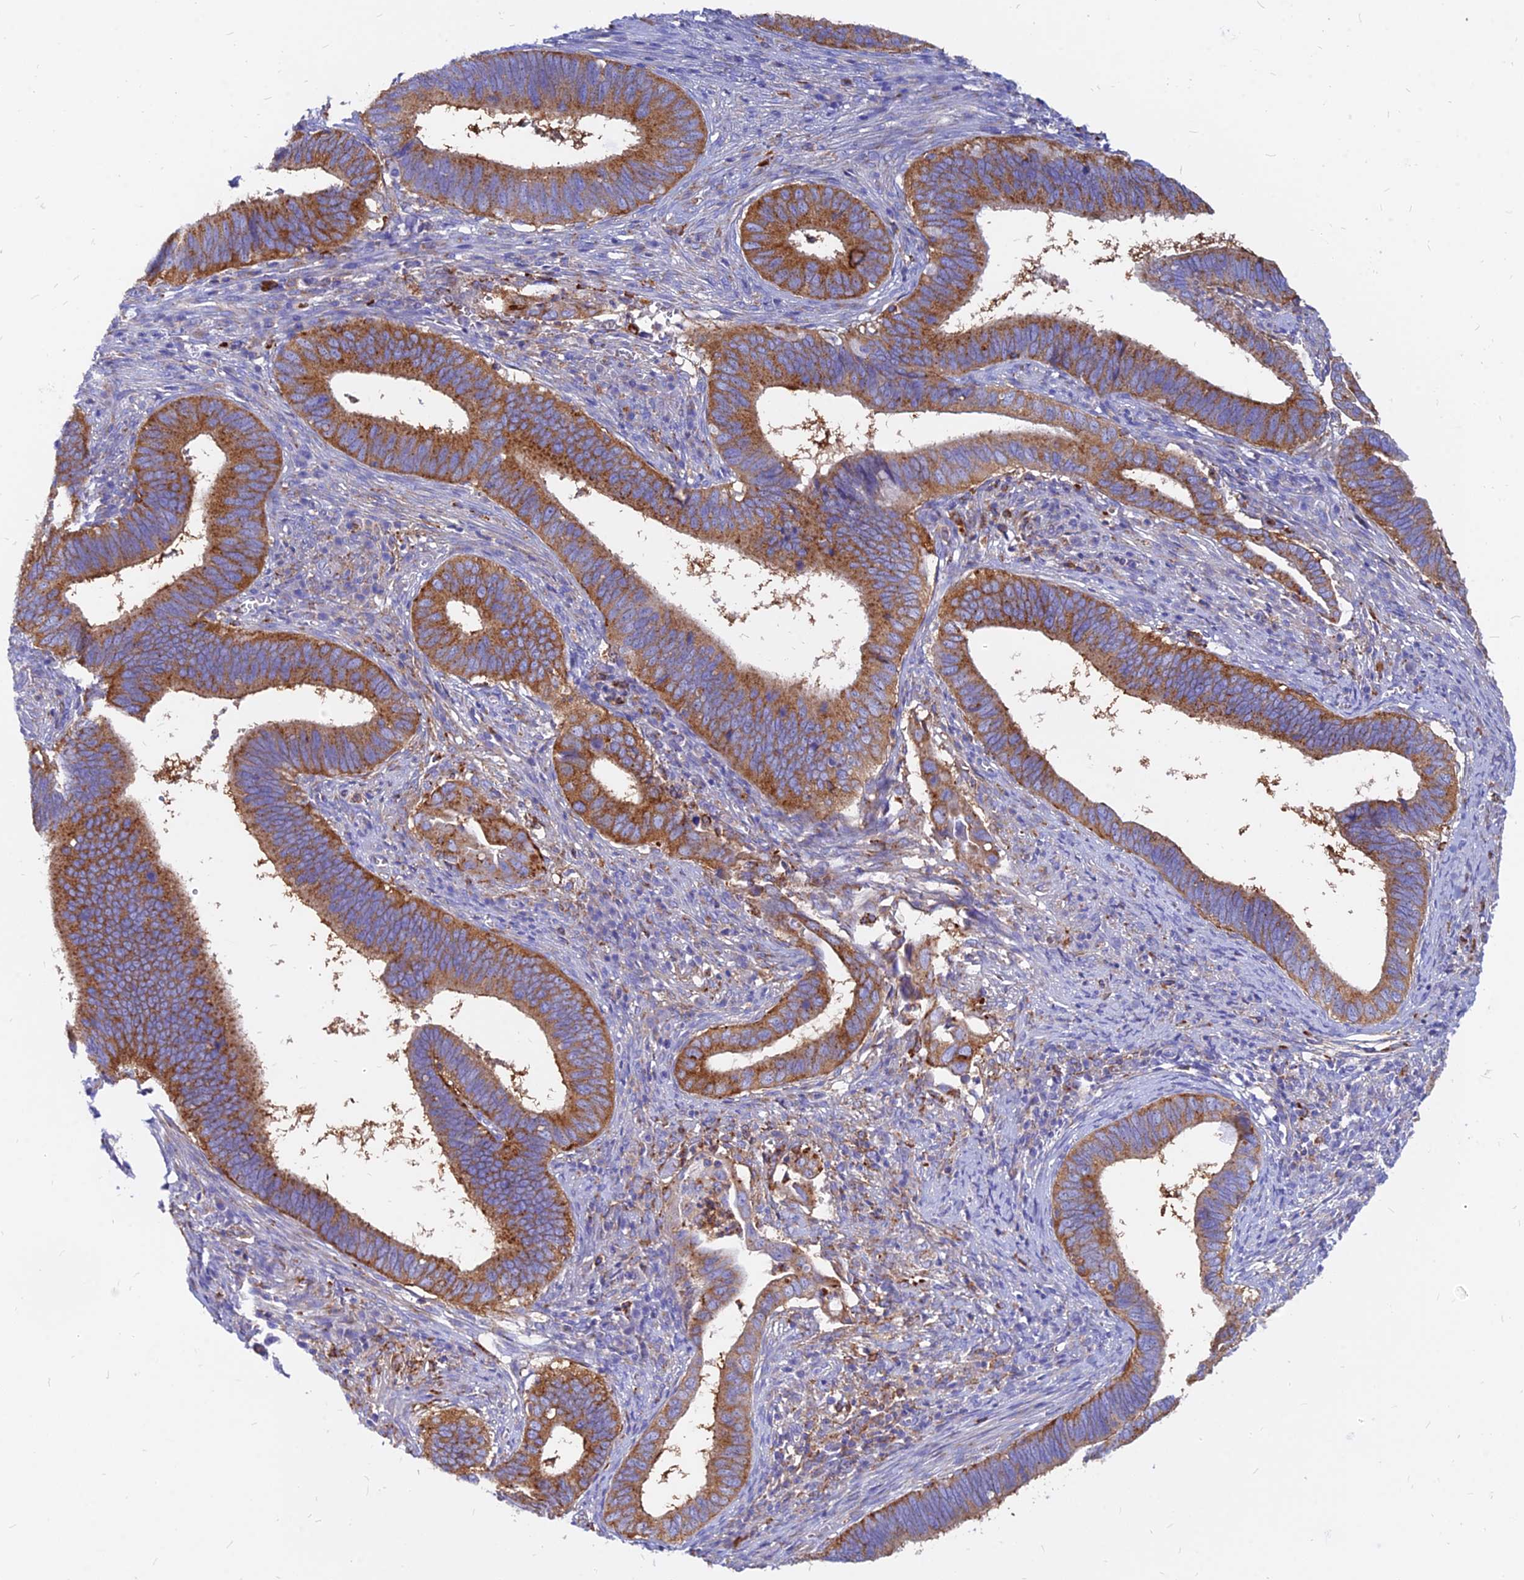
{"staining": {"intensity": "strong", "quantity": ">75%", "location": "cytoplasmic/membranous"}, "tissue": "cervical cancer", "cell_type": "Tumor cells", "image_type": "cancer", "snomed": [{"axis": "morphology", "description": "Adenocarcinoma, NOS"}, {"axis": "topography", "description": "Cervix"}], "caption": "IHC image of neoplastic tissue: cervical adenocarcinoma stained using immunohistochemistry (IHC) demonstrates high levels of strong protein expression localized specifically in the cytoplasmic/membranous of tumor cells, appearing as a cytoplasmic/membranous brown color.", "gene": "AGTRAP", "patient": {"sex": "female", "age": 42}}